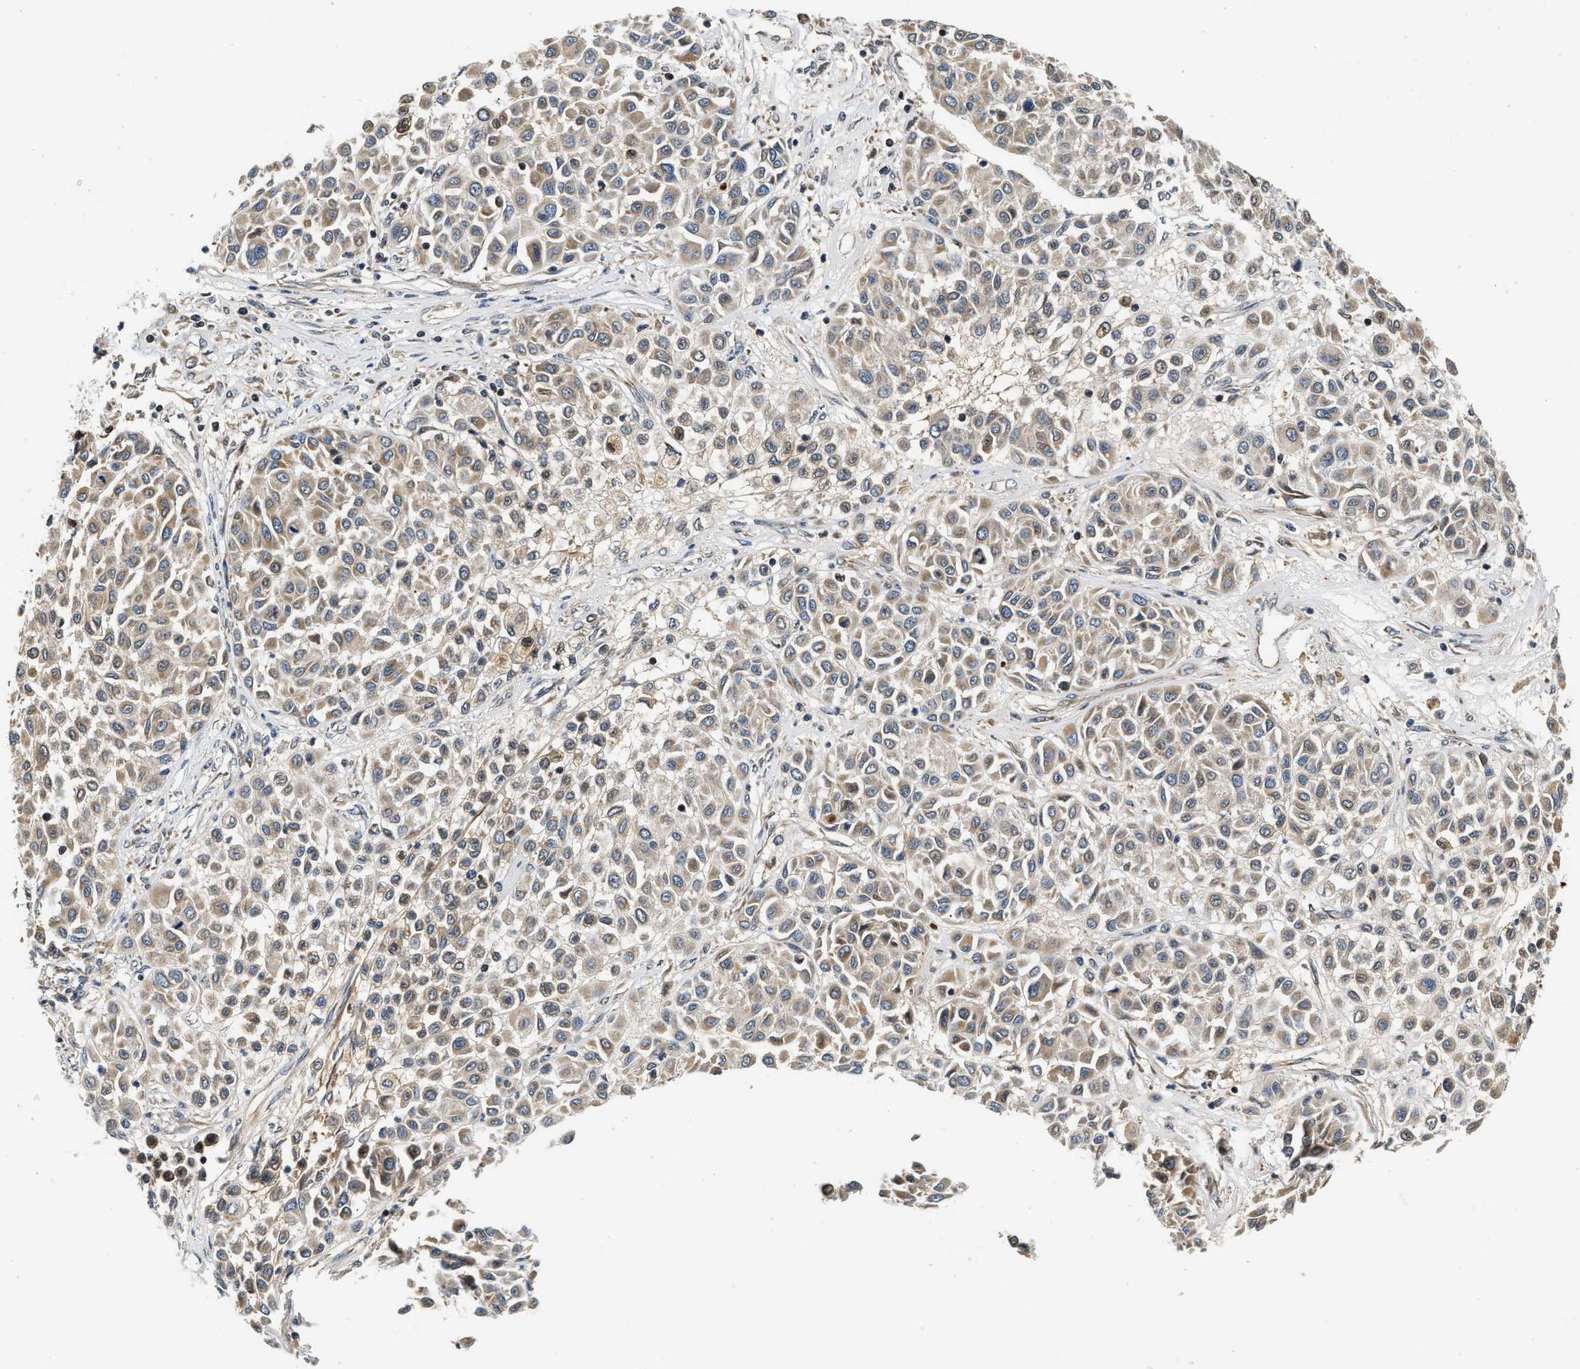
{"staining": {"intensity": "weak", "quantity": ">75%", "location": "cytoplasmic/membranous"}, "tissue": "melanoma", "cell_type": "Tumor cells", "image_type": "cancer", "snomed": [{"axis": "morphology", "description": "Malignant melanoma, Metastatic site"}, {"axis": "topography", "description": "Soft tissue"}], "caption": "Immunohistochemical staining of human malignant melanoma (metastatic site) reveals weak cytoplasmic/membranous protein staining in about >75% of tumor cells.", "gene": "EXTL2", "patient": {"sex": "male", "age": 41}}